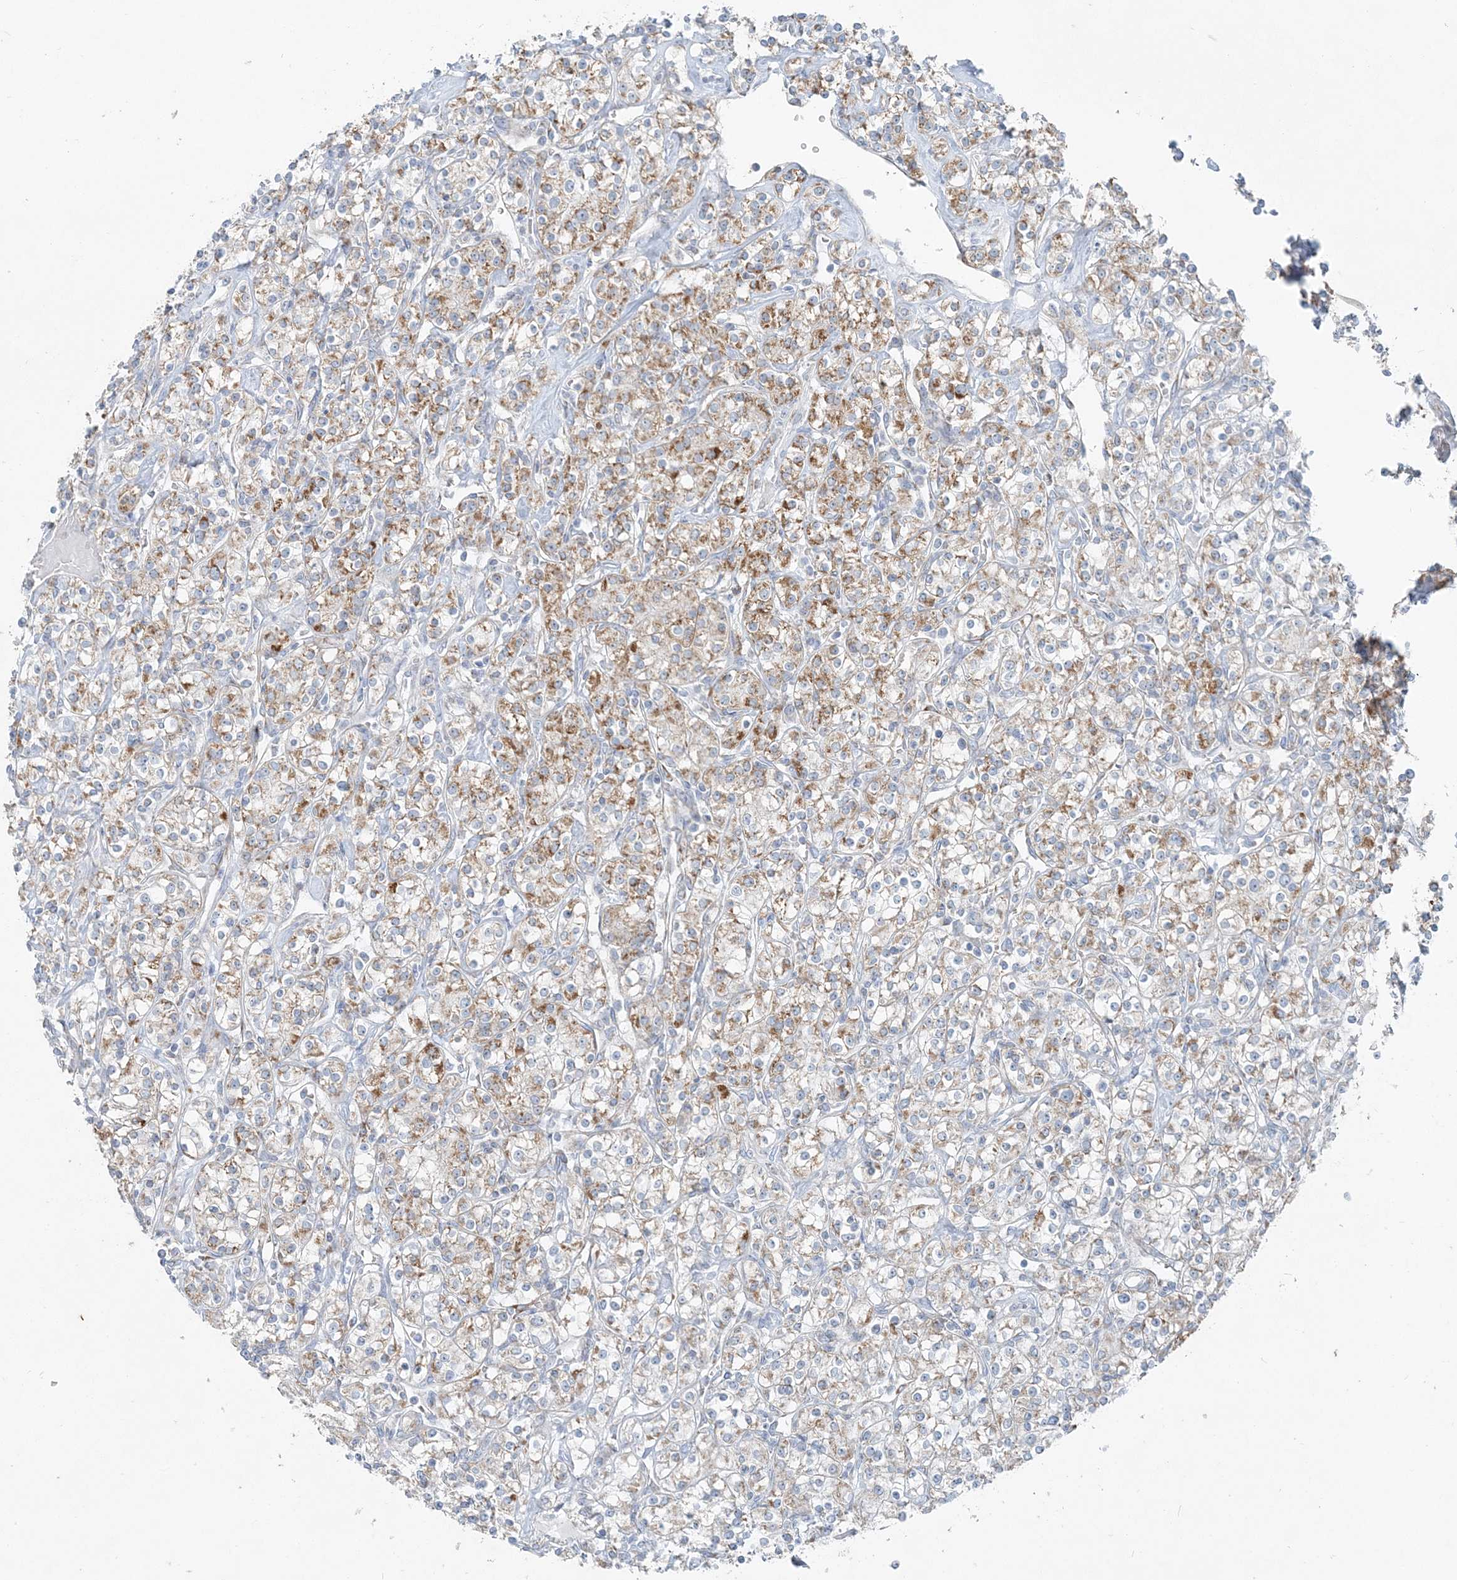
{"staining": {"intensity": "moderate", "quantity": ">75%", "location": "cytoplasmic/membranous"}, "tissue": "renal cancer", "cell_type": "Tumor cells", "image_type": "cancer", "snomed": [{"axis": "morphology", "description": "Adenocarcinoma, NOS"}, {"axis": "topography", "description": "Kidney"}], "caption": "Immunohistochemical staining of human renal cancer reveals medium levels of moderate cytoplasmic/membranous staining in about >75% of tumor cells.", "gene": "PCCB", "patient": {"sex": "male", "age": 77}}